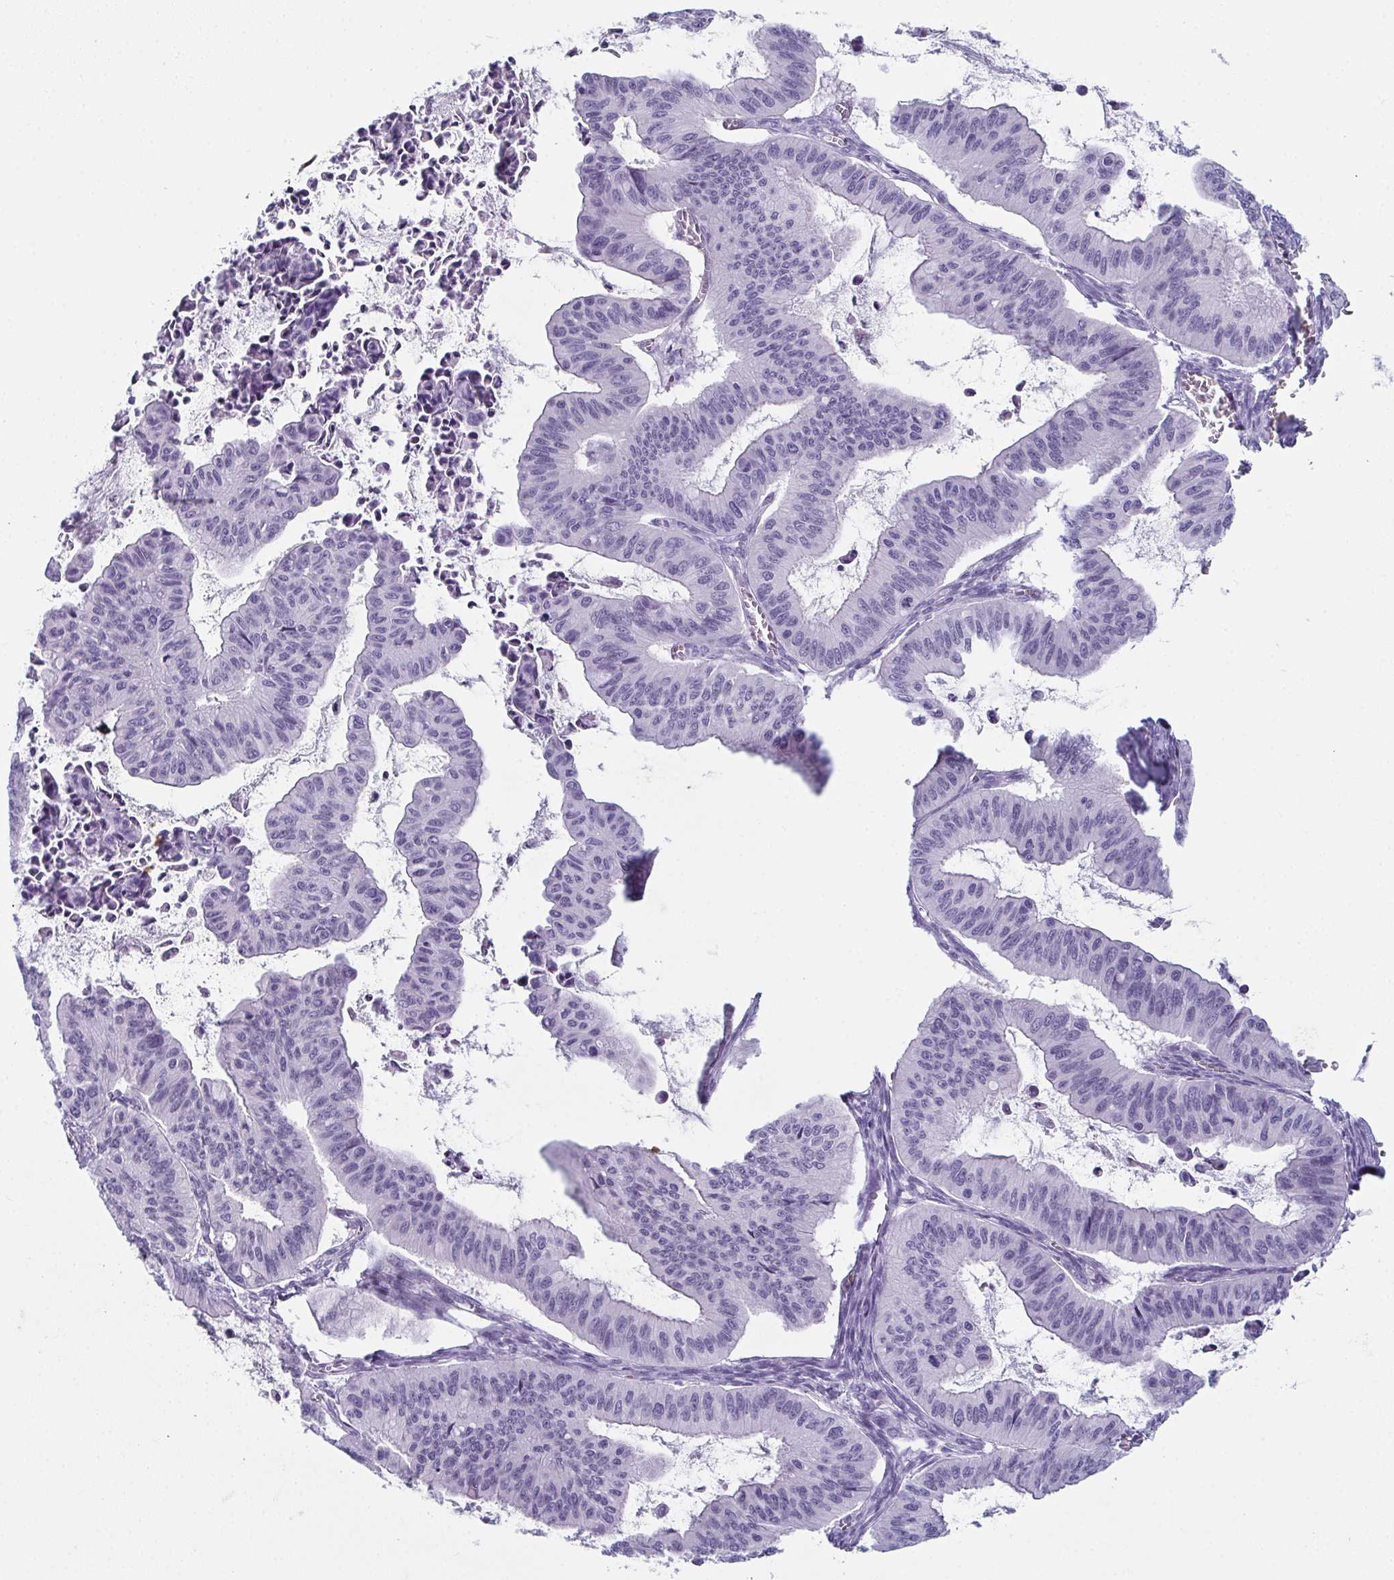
{"staining": {"intensity": "negative", "quantity": "none", "location": "none"}, "tissue": "ovarian cancer", "cell_type": "Tumor cells", "image_type": "cancer", "snomed": [{"axis": "morphology", "description": "Cystadenocarcinoma, mucinous, NOS"}, {"axis": "topography", "description": "Ovary"}], "caption": "Tumor cells show no significant protein positivity in ovarian mucinous cystadenocarcinoma. (DAB (3,3'-diaminobenzidine) immunohistochemistry with hematoxylin counter stain).", "gene": "ENKUR", "patient": {"sex": "female", "age": 72}}